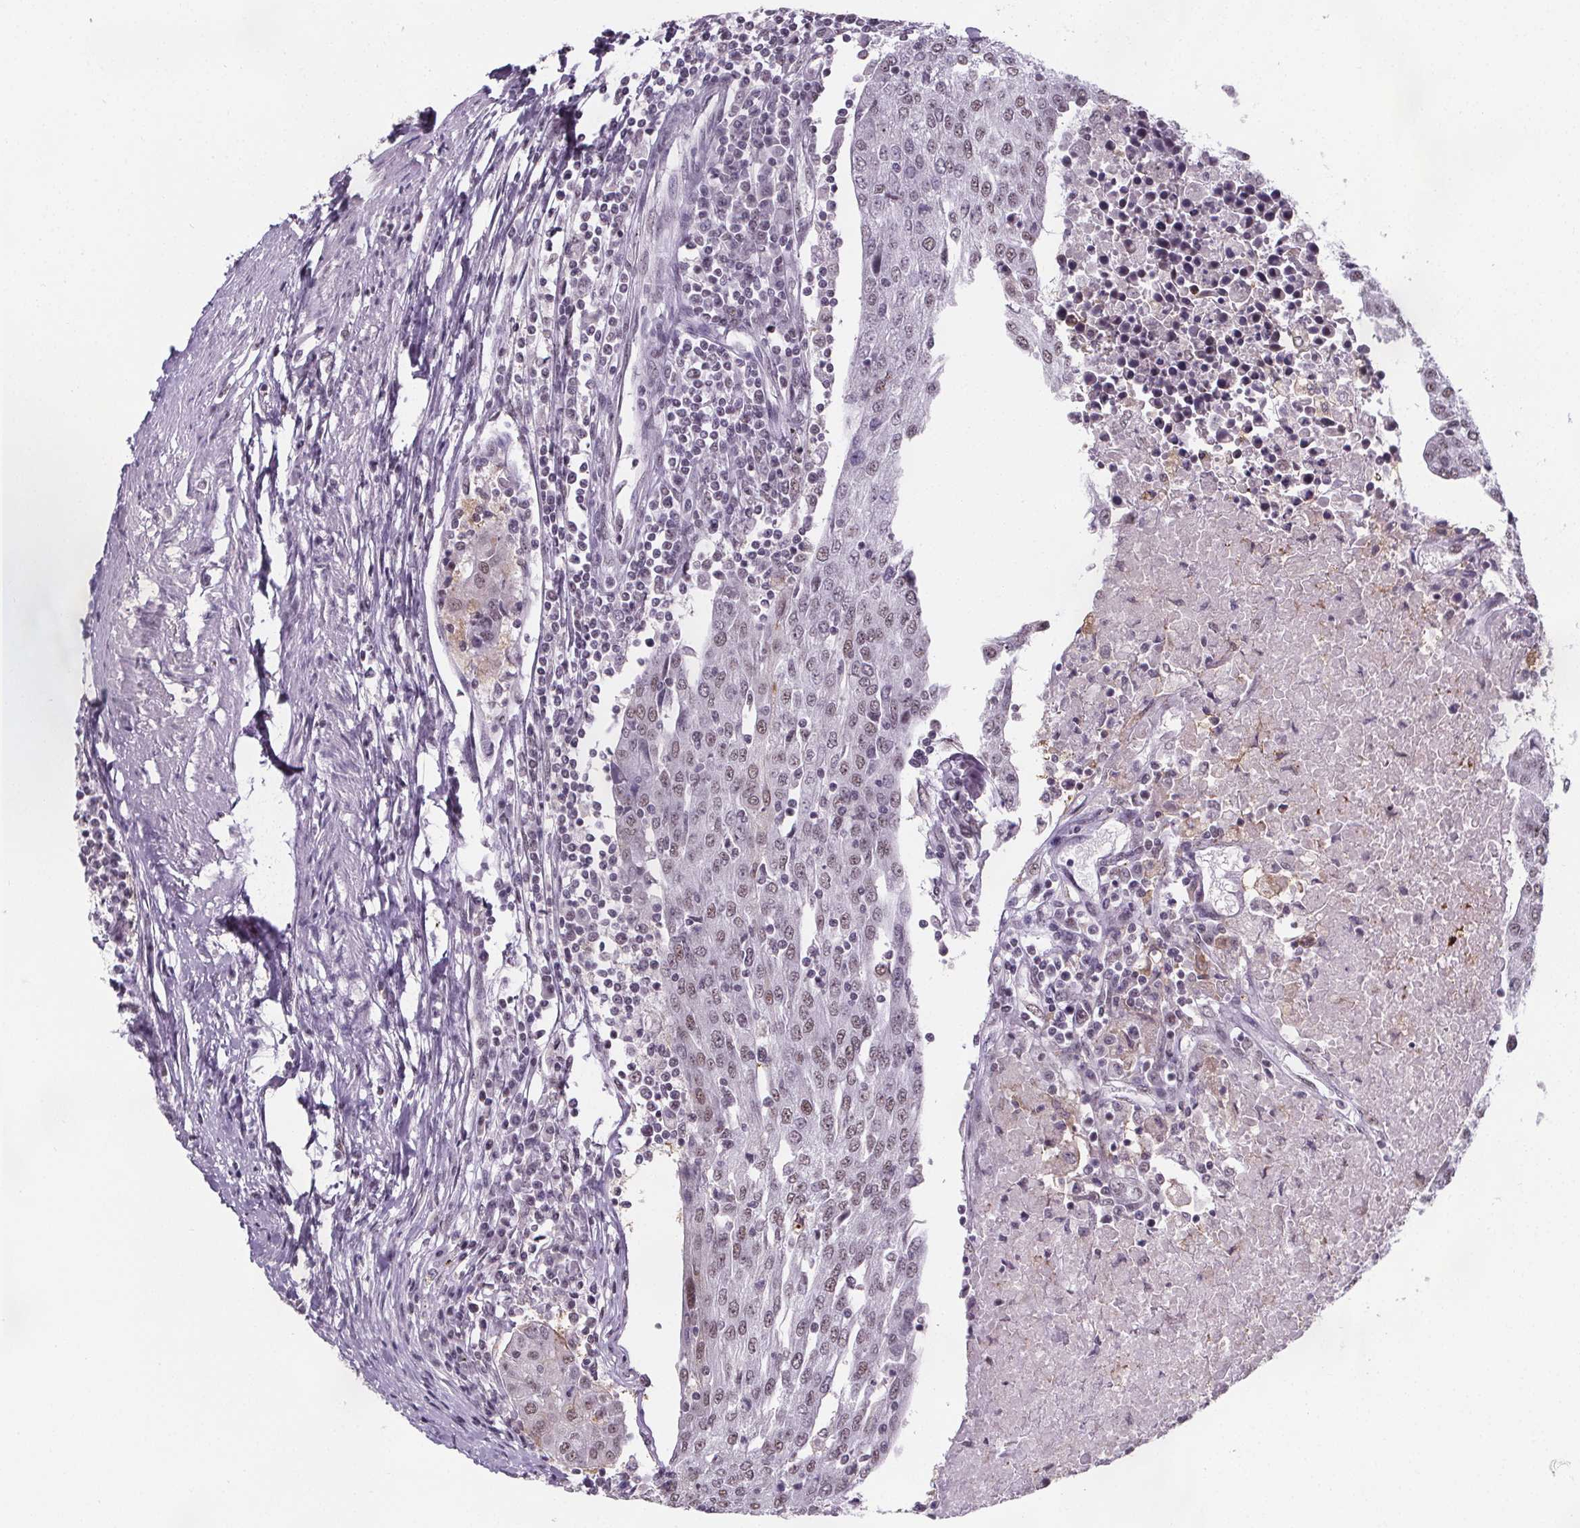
{"staining": {"intensity": "weak", "quantity": "25%-75%", "location": "nuclear"}, "tissue": "urothelial cancer", "cell_type": "Tumor cells", "image_type": "cancer", "snomed": [{"axis": "morphology", "description": "Urothelial carcinoma, High grade"}, {"axis": "topography", "description": "Urinary bladder"}], "caption": "A photomicrograph of urothelial cancer stained for a protein exhibits weak nuclear brown staining in tumor cells. The staining was performed using DAB to visualize the protein expression in brown, while the nuclei were stained in blue with hematoxylin (Magnification: 20x).", "gene": "ZNF572", "patient": {"sex": "female", "age": 85}}